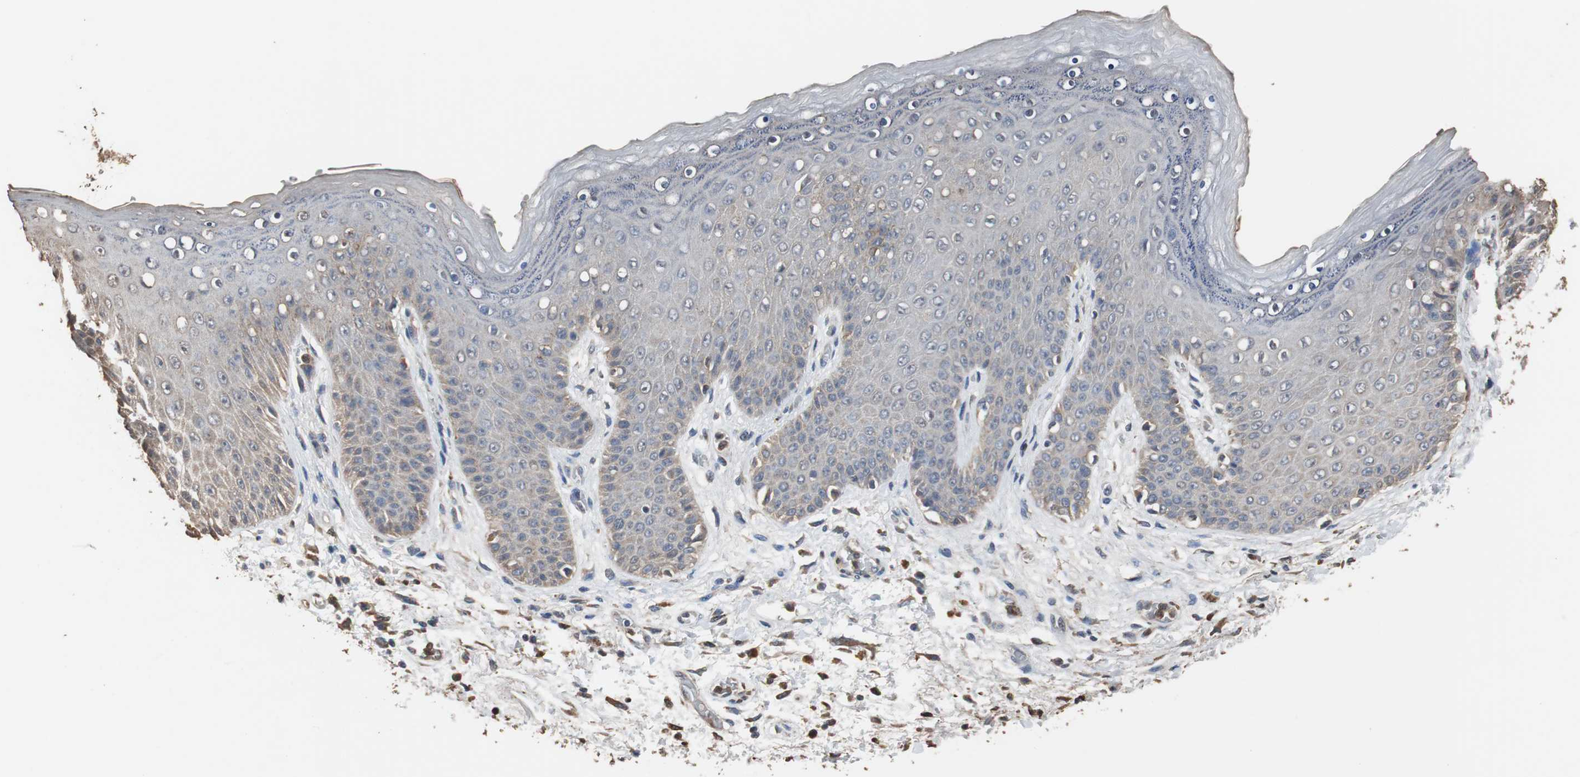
{"staining": {"intensity": "weak", "quantity": "<25%", "location": "cytoplasmic/membranous"}, "tissue": "skin", "cell_type": "Epidermal cells", "image_type": "normal", "snomed": [{"axis": "morphology", "description": "Normal tissue, NOS"}, {"axis": "topography", "description": "Anal"}], "caption": "An IHC histopathology image of benign skin is shown. There is no staining in epidermal cells of skin. The staining was performed using DAB to visualize the protein expression in brown, while the nuclei were stained in blue with hematoxylin (Magnification: 20x).", "gene": "SCIMP", "patient": {"sex": "female", "age": 46}}